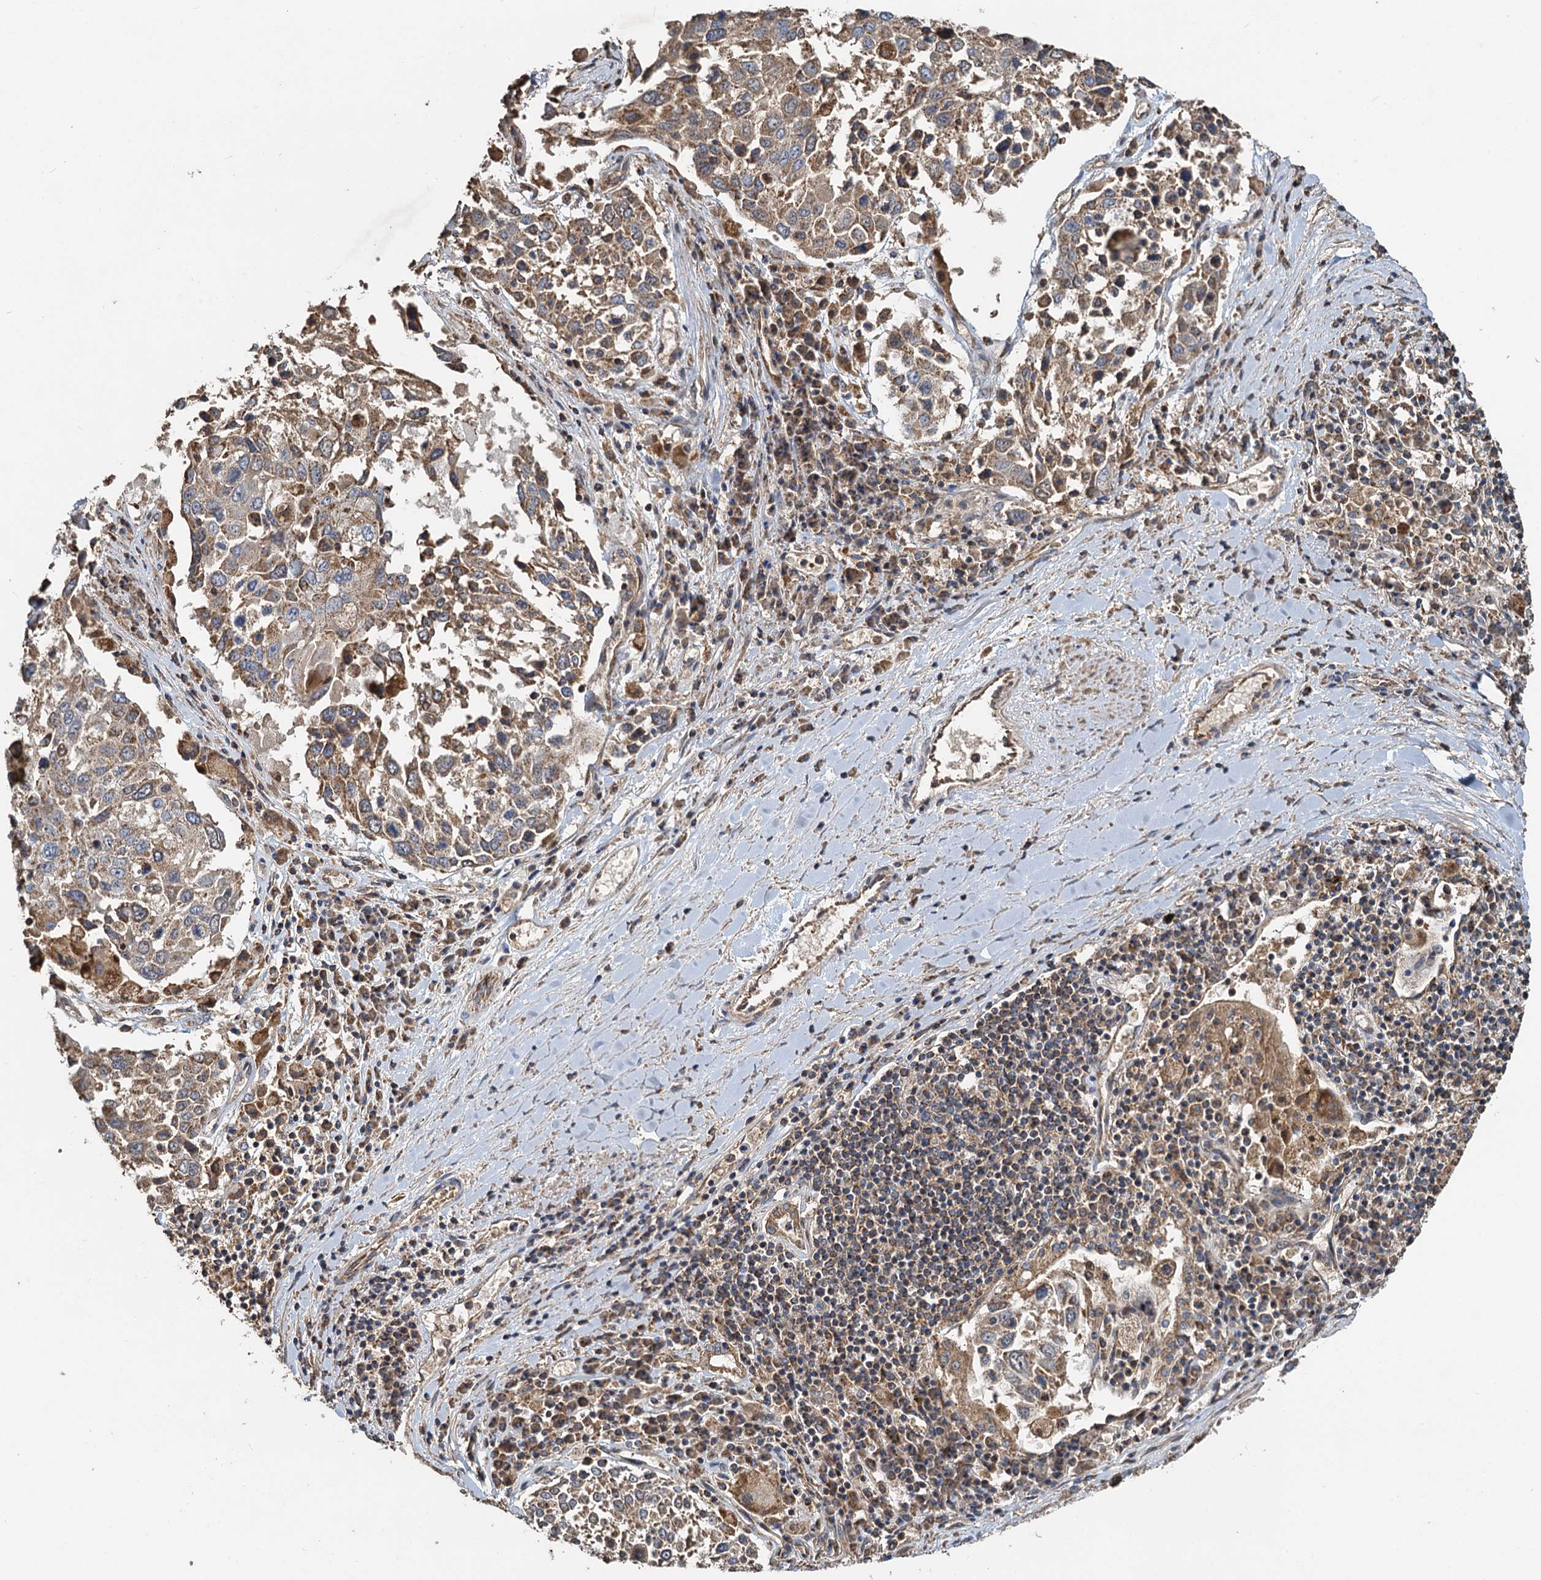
{"staining": {"intensity": "moderate", "quantity": ">75%", "location": "cytoplasmic/membranous"}, "tissue": "lung cancer", "cell_type": "Tumor cells", "image_type": "cancer", "snomed": [{"axis": "morphology", "description": "Squamous cell carcinoma, NOS"}, {"axis": "topography", "description": "Lung"}], "caption": "DAB (3,3'-diaminobenzidine) immunohistochemical staining of human lung cancer (squamous cell carcinoma) demonstrates moderate cytoplasmic/membranous protein staining in about >75% of tumor cells. (DAB (3,3'-diaminobenzidine) = brown stain, brightfield microscopy at high magnification).", "gene": "SDS", "patient": {"sex": "male", "age": 65}}